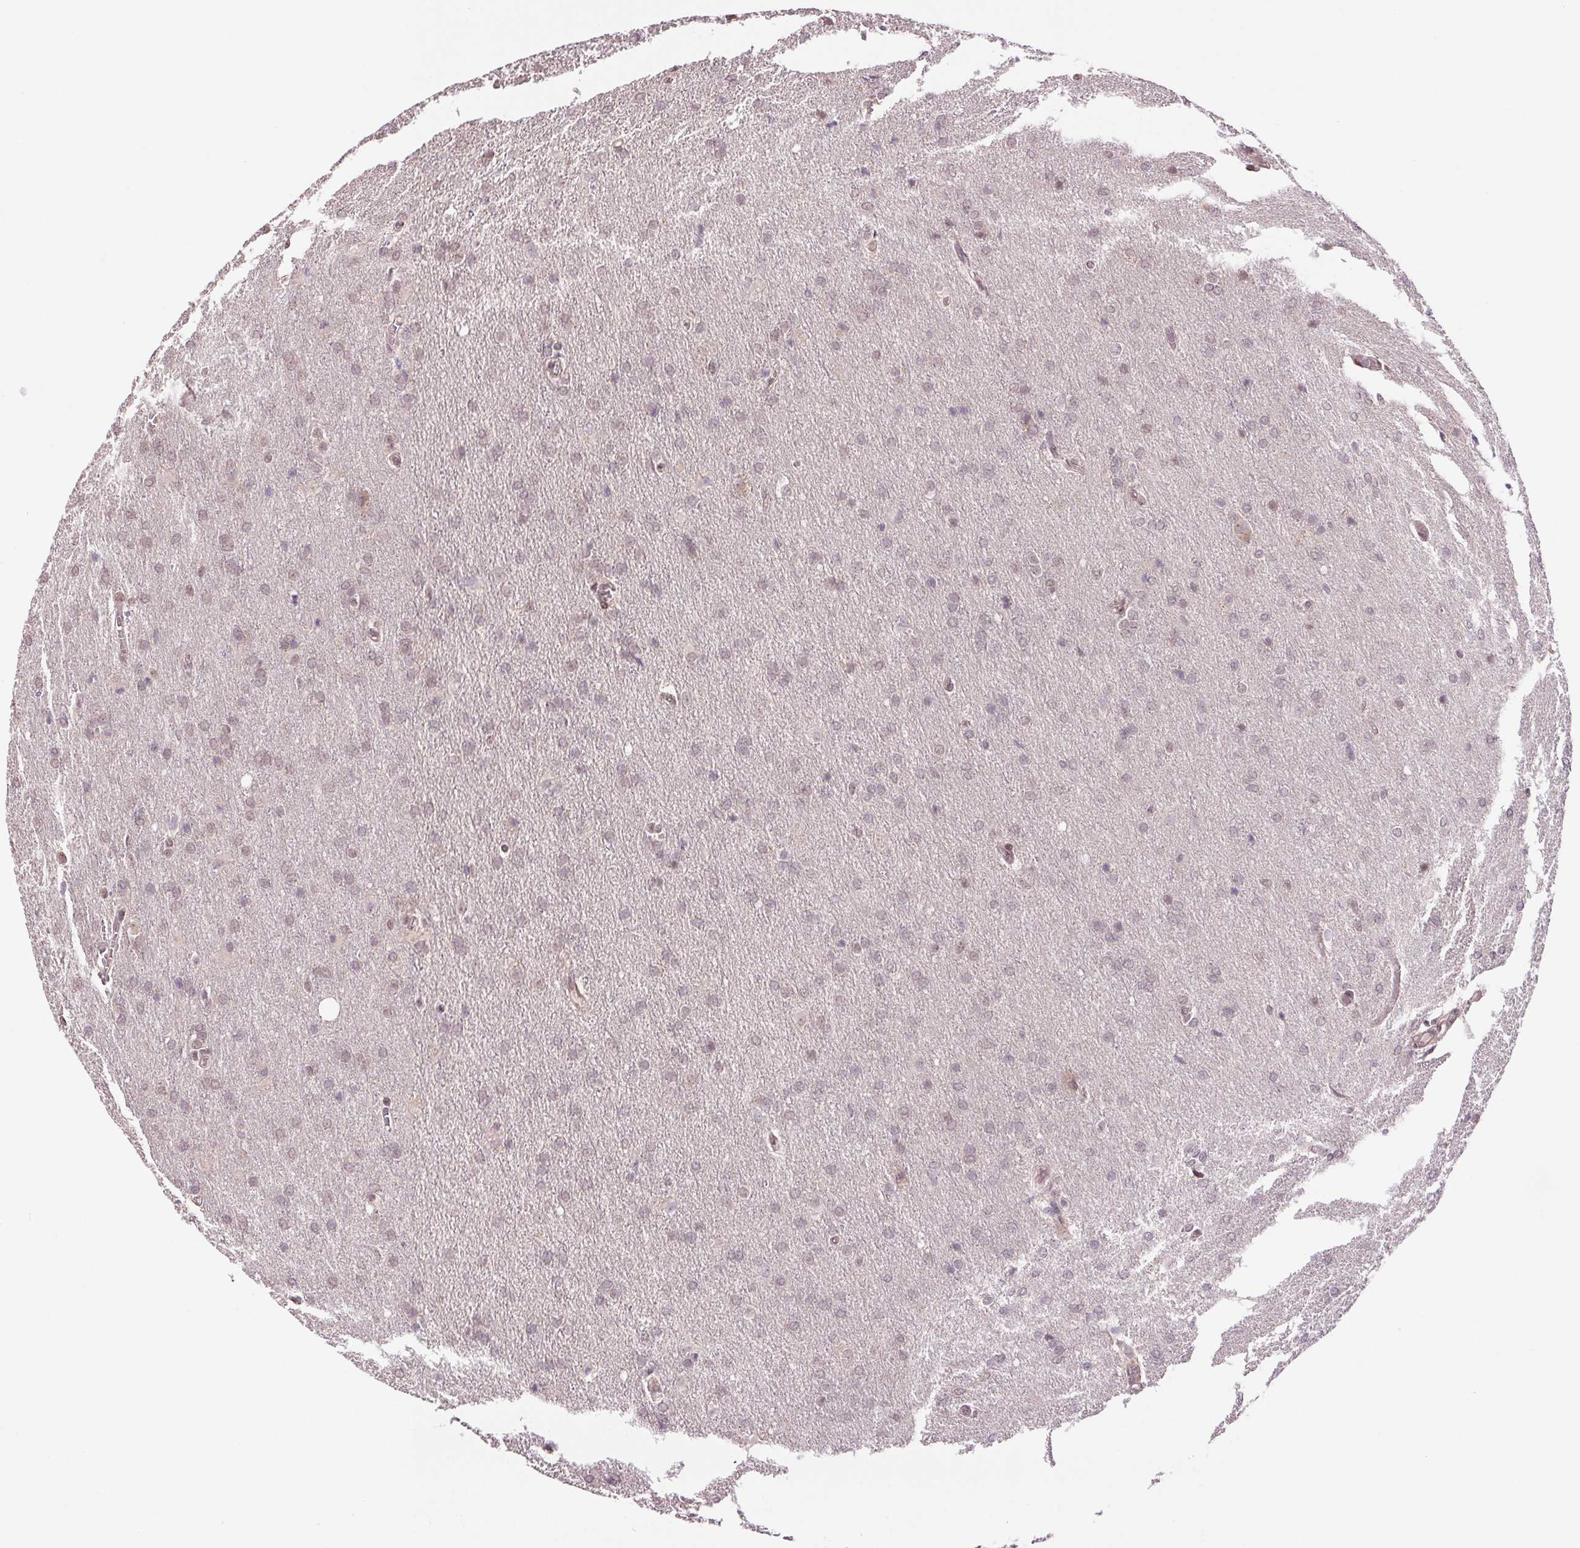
{"staining": {"intensity": "weak", "quantity": "25%-75%", "location": "nuclear"}, "tissue": "glioma", "cell_type": "Tumor cells", "image_type": "cancer", "snomed": [{"axis": "morphology", "description": "Glioma, malignant, High grade"}, {"axis": "topography", "description": "Brain"}], "caption": "A photomicrograph of malignant glioma (high-grade) stained for a protein displays weak nuclear brown staining in tumor cells.", "gene": "GRHL3", "patient": {"sex": "male", "age": 68}}